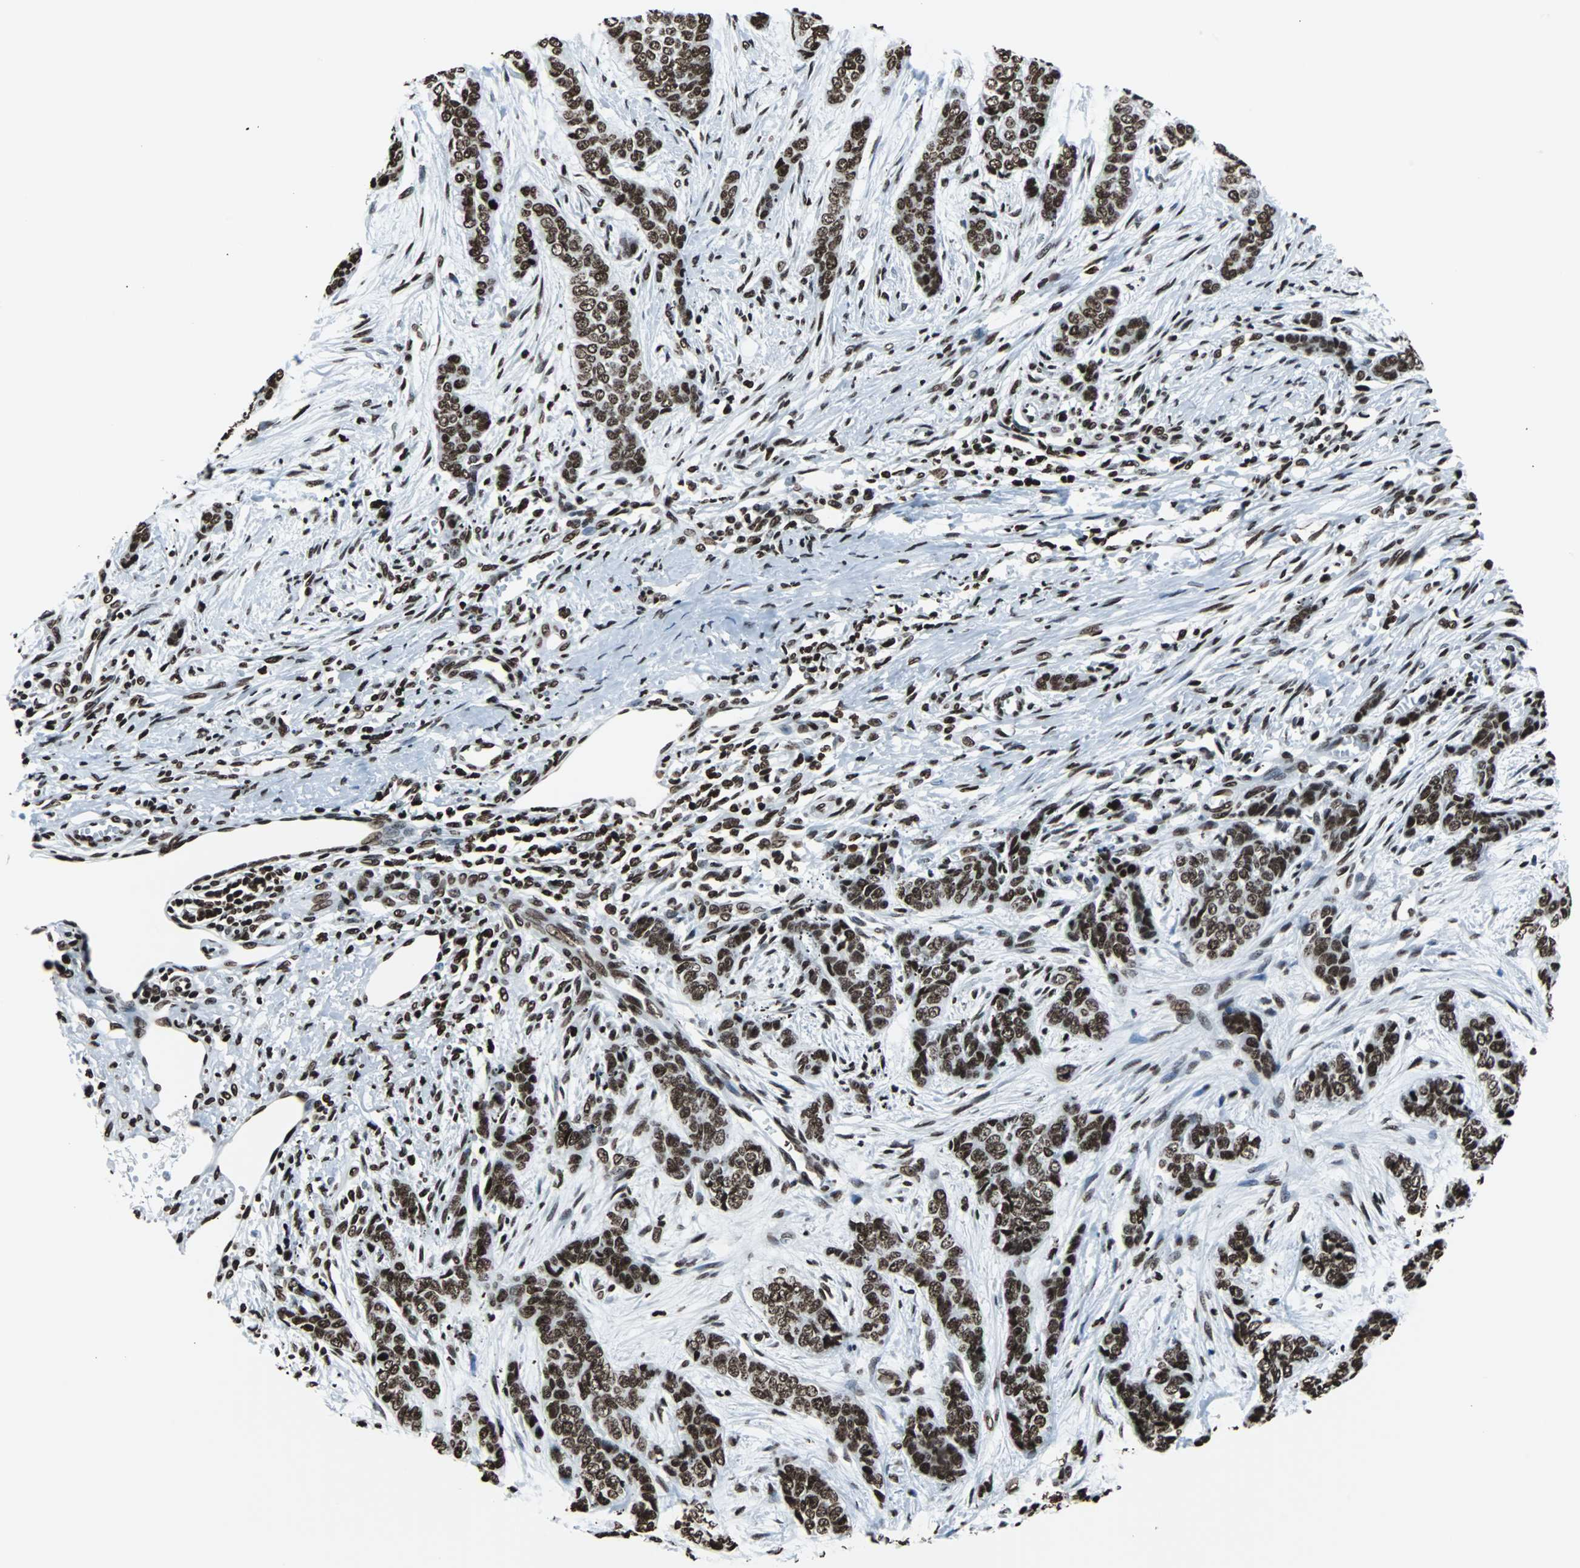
{"staining": {"intensity": "strong", "quantity": ">75%", "location": "nuclear"}, "tissue": "skin cancer", "cell_type": "Tumor cells", "image_type": "cancer", "snomed": [{"axis": "morphology", "description": "Basal cell carcinoma"}, {"axis": "topography", "description": "Skin"}], "caption": "An IHC histopathology image of tumor tissue is shown. Protein staining in brown labels strong nuclear positivity in skin basal cell carcinoma within tumor cells. (DAB IHC with brightfield microscopy, high magnification).", "gene": "H2BC18", "patient": {"sex": "female", "age": 64}}